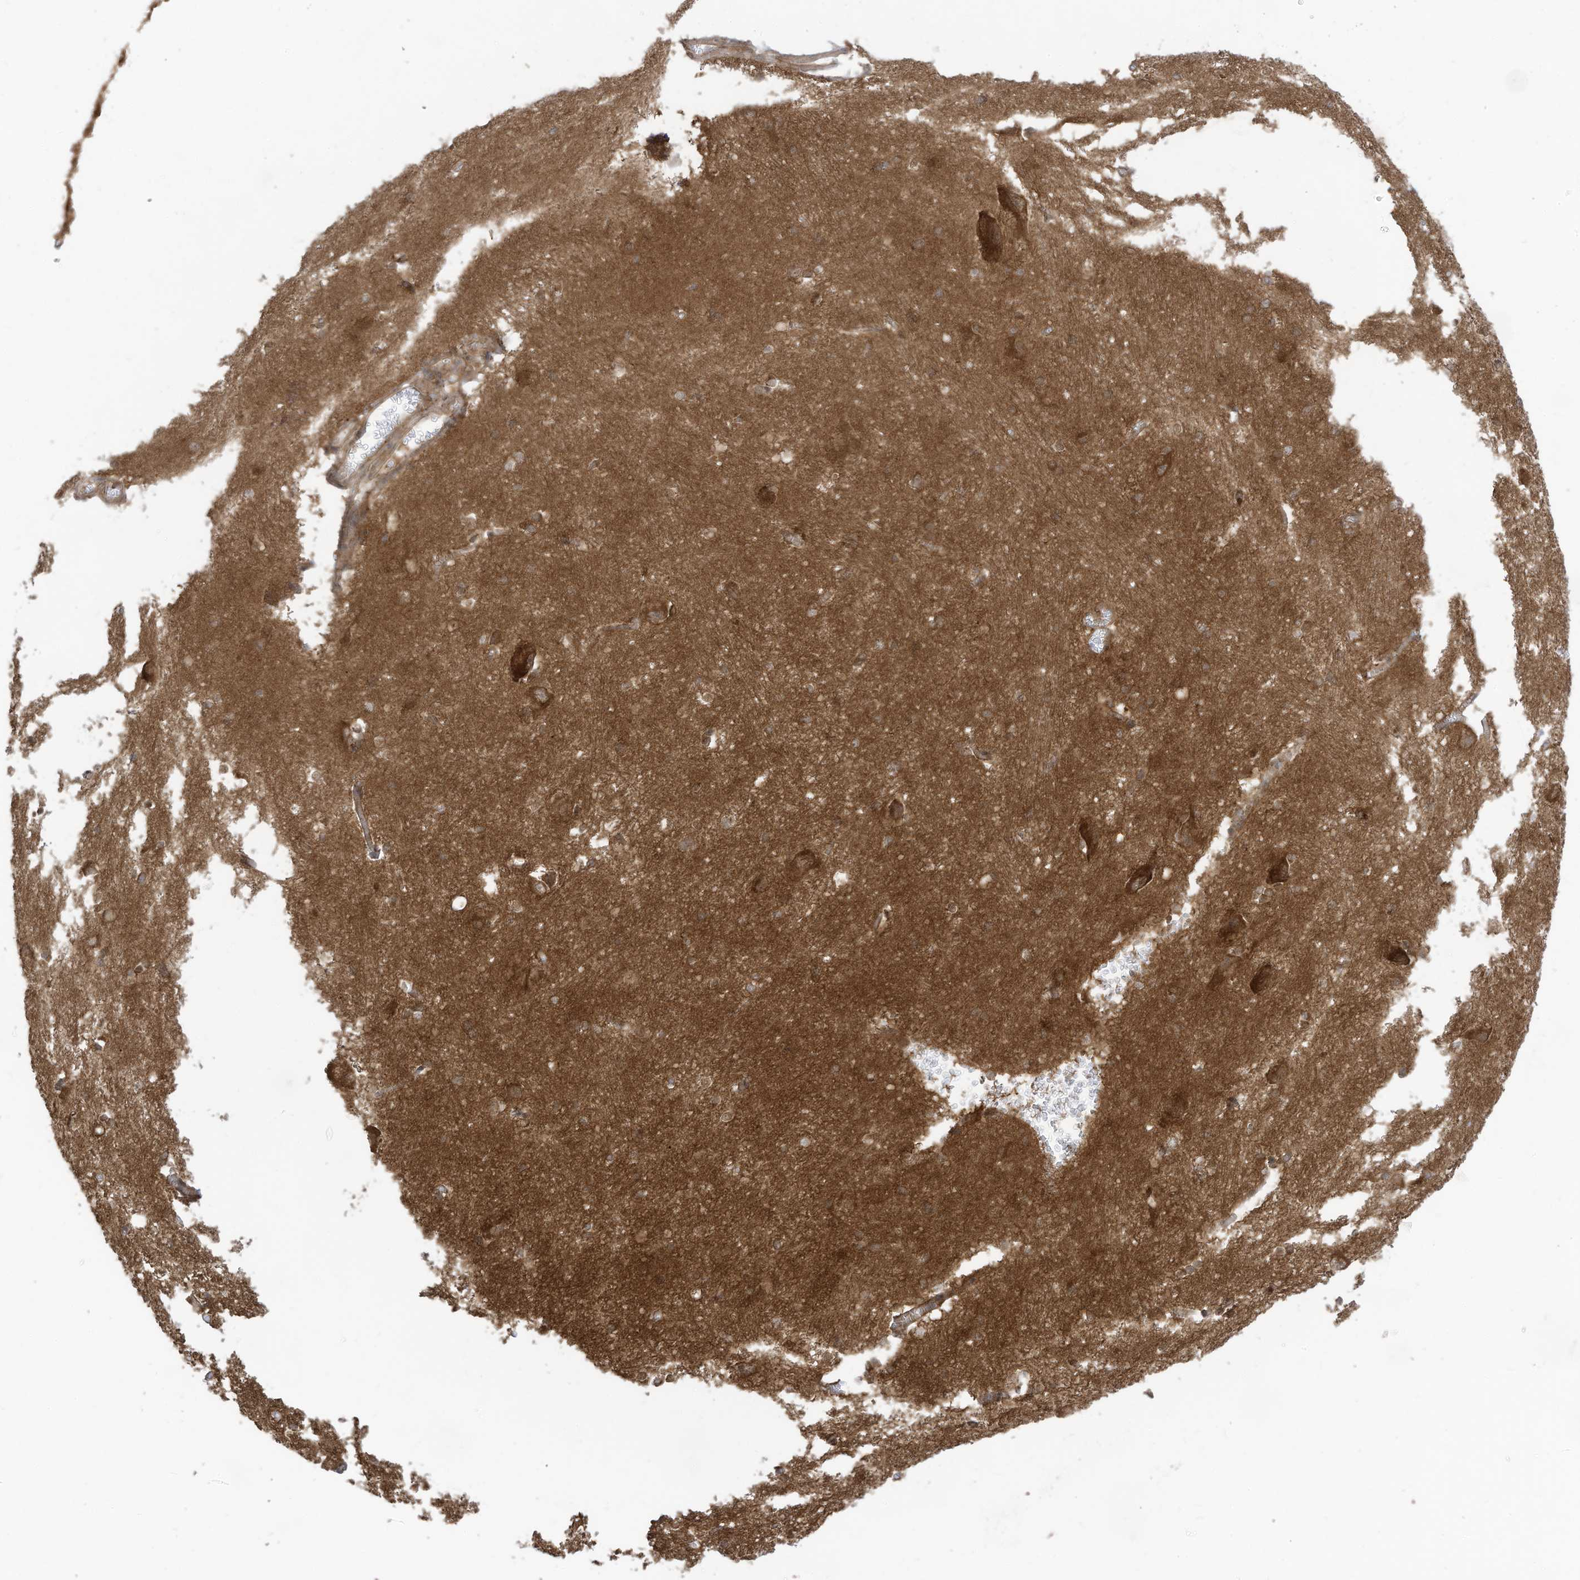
{"staining": {"intensity": "moderate", "quantity": "25%-75%", "location": "cytoplasmic/membranous"}, "tissue": "caudate", "cell_type": "Glial cells", "image_type": "normal", "snomed": [{"axis": "morphology", "description": "Normal tissue, NOS"}, {"axis": "topography", "description": "Lateral ventricle wall"}], "caption": "Protein staining of normal caudate exhibits moderate cytoplasmic/membranous positivity in about 25%-75% of glial cells.", "gene": "REPS1", "patient": {"sex": "male", "age": 37}}